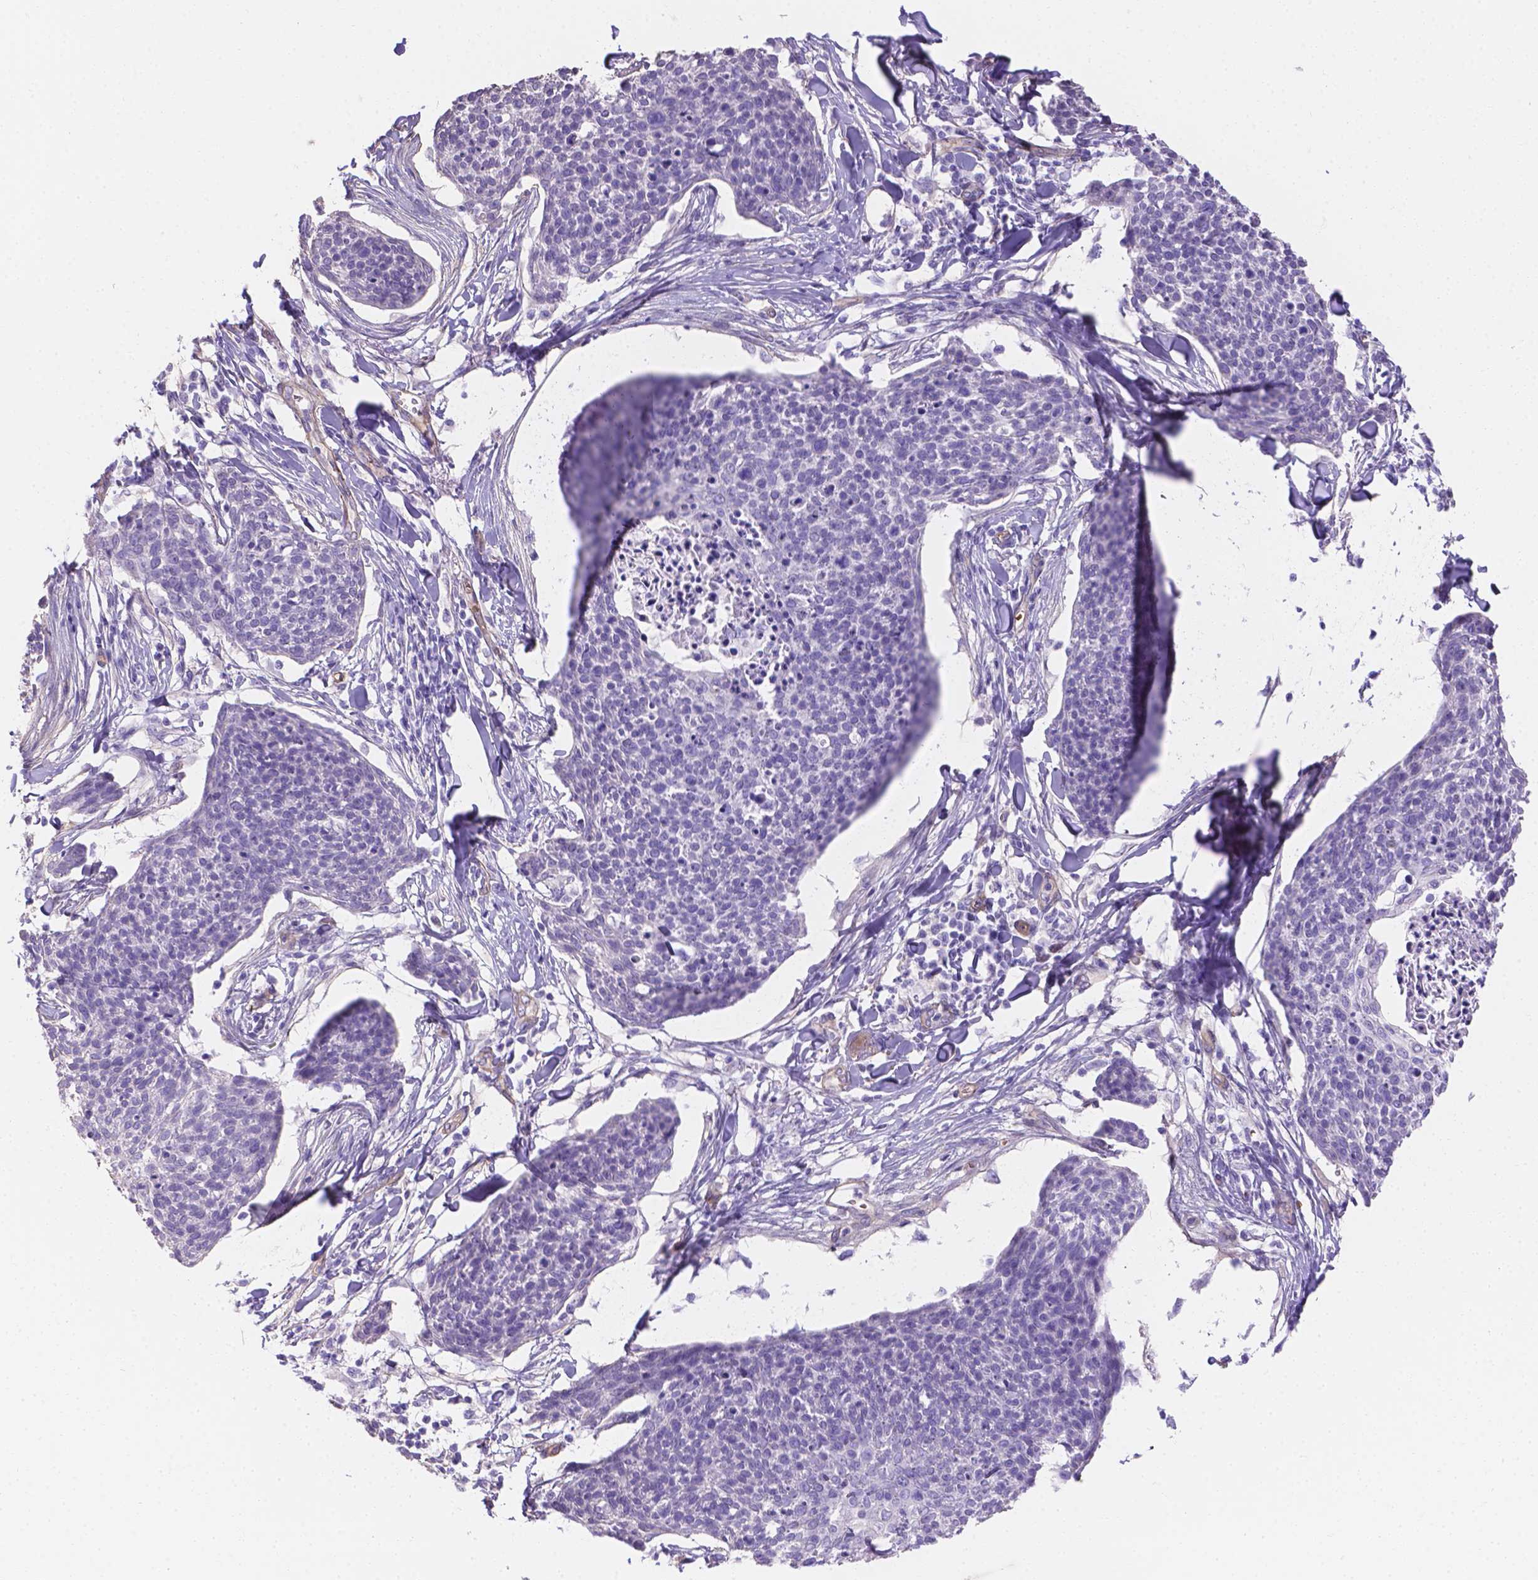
{"staining": {"intensity": "negative", "quantity": "none", "location": "none"}, "tissue": "skin cancer", "cell_type": "Tumor cells", "image_type": "cancer", "snomed": [{"axis": "morphology", "description": "Squamous cell carcinoma, NOS"}, {"axis": "topography", "description": "Skin"}, {"axis": "topography", "description": "Vulva"}], "caption": "DAB (3,3'-diaminobenzidine) immunohistochemical staining of squamous cell carcinoma (skin) exhibits no significant staining in tumor cells. The staining is performed using DAB (3,3'-diaminobenzidine) brown chromogen with nuclei counter-stained in using hematoxylin.", "gene": "SLC40A1", "patient": {"sex": "female", "age": 75}}